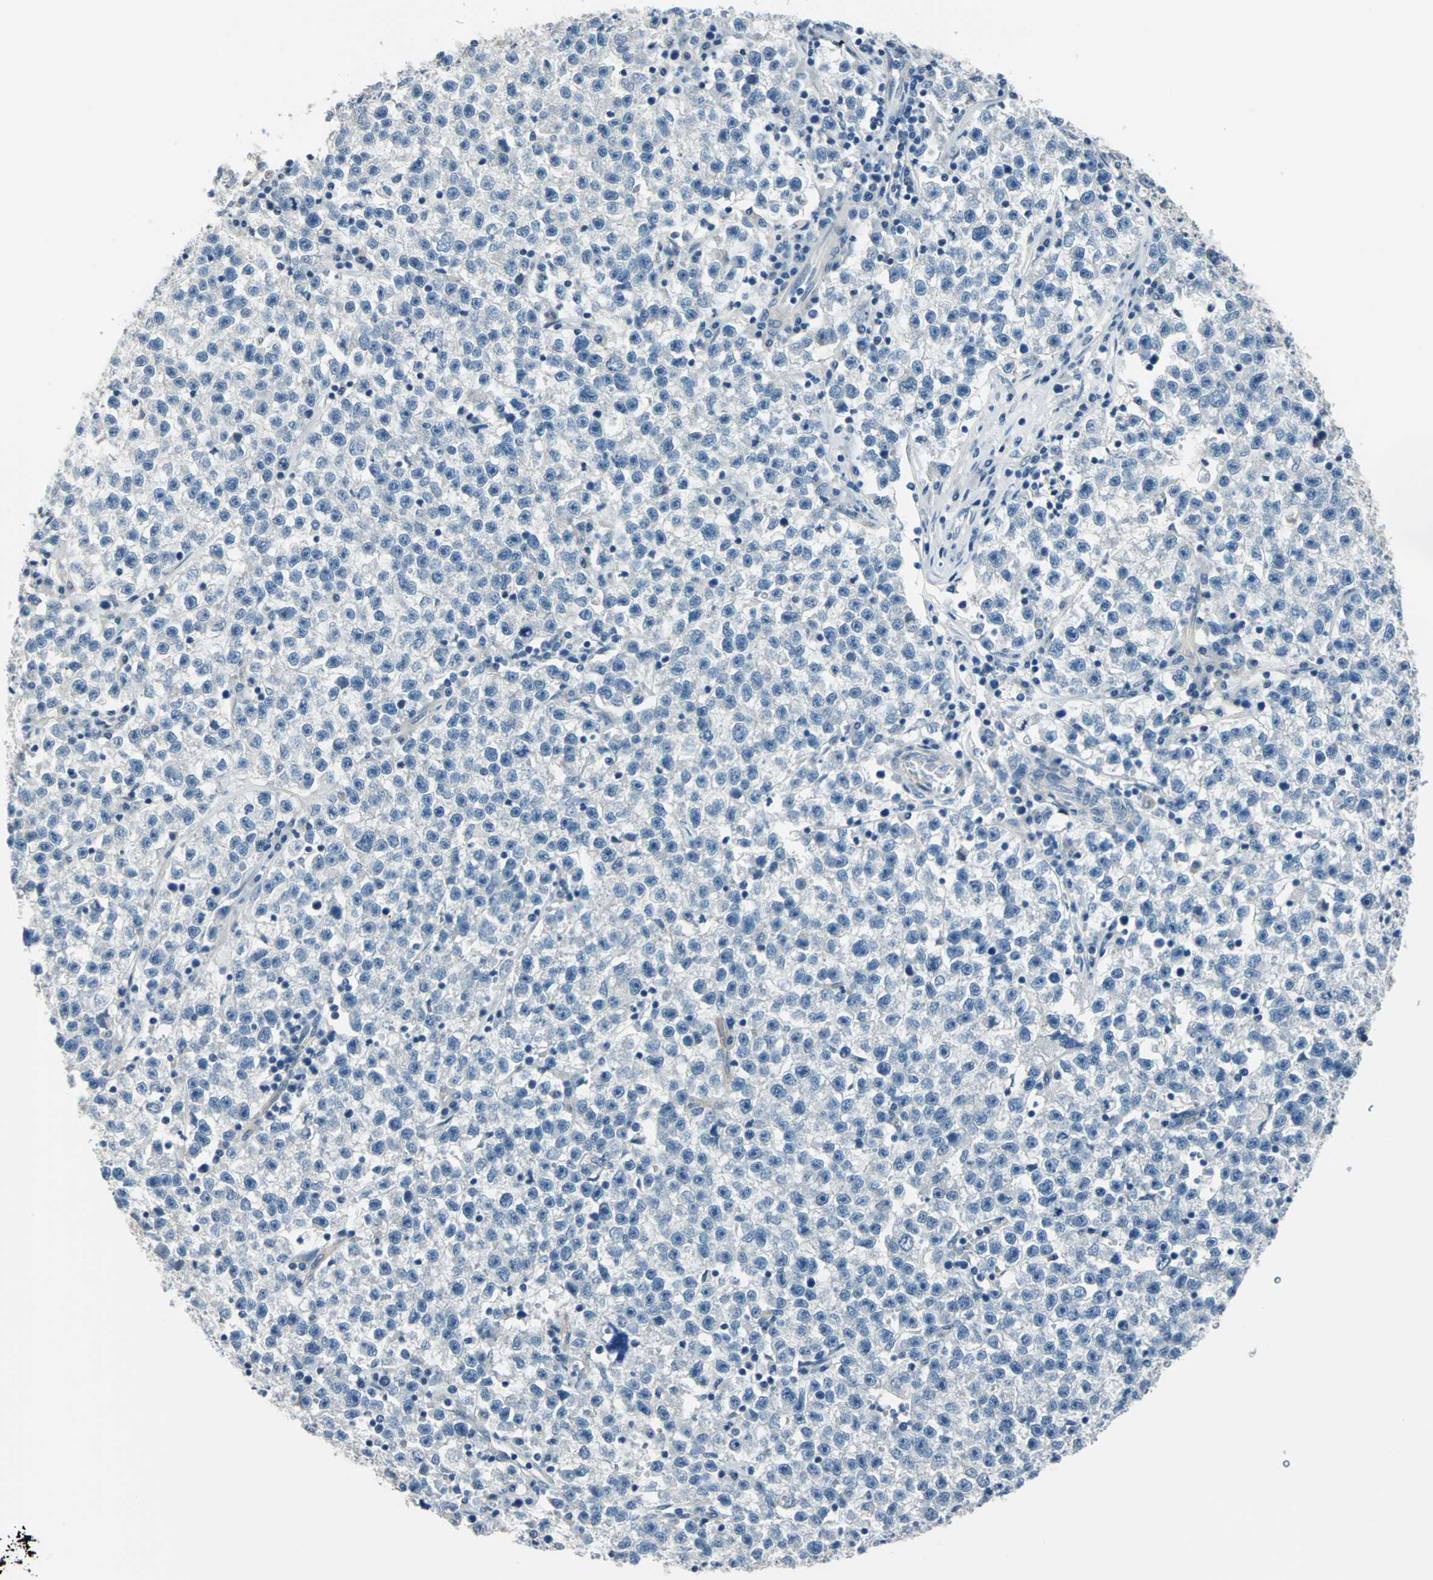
{"staining": {"intensity": "negative", "quantity": "none", "location": "none"}, "tissue": "testis cancer", "cell_type": "Tumor cells", "image_type": "cancer", "snomed": [{"axis": "morphology", "description": "Seminoma, NOS"}, {"axis": "topography", "description": "Testis"}], "caption": "Tumor cells show no significant staining in testis seminoma.", "gene": "CDC42EP1", "patient": {"sex": "male", "age": 22}}